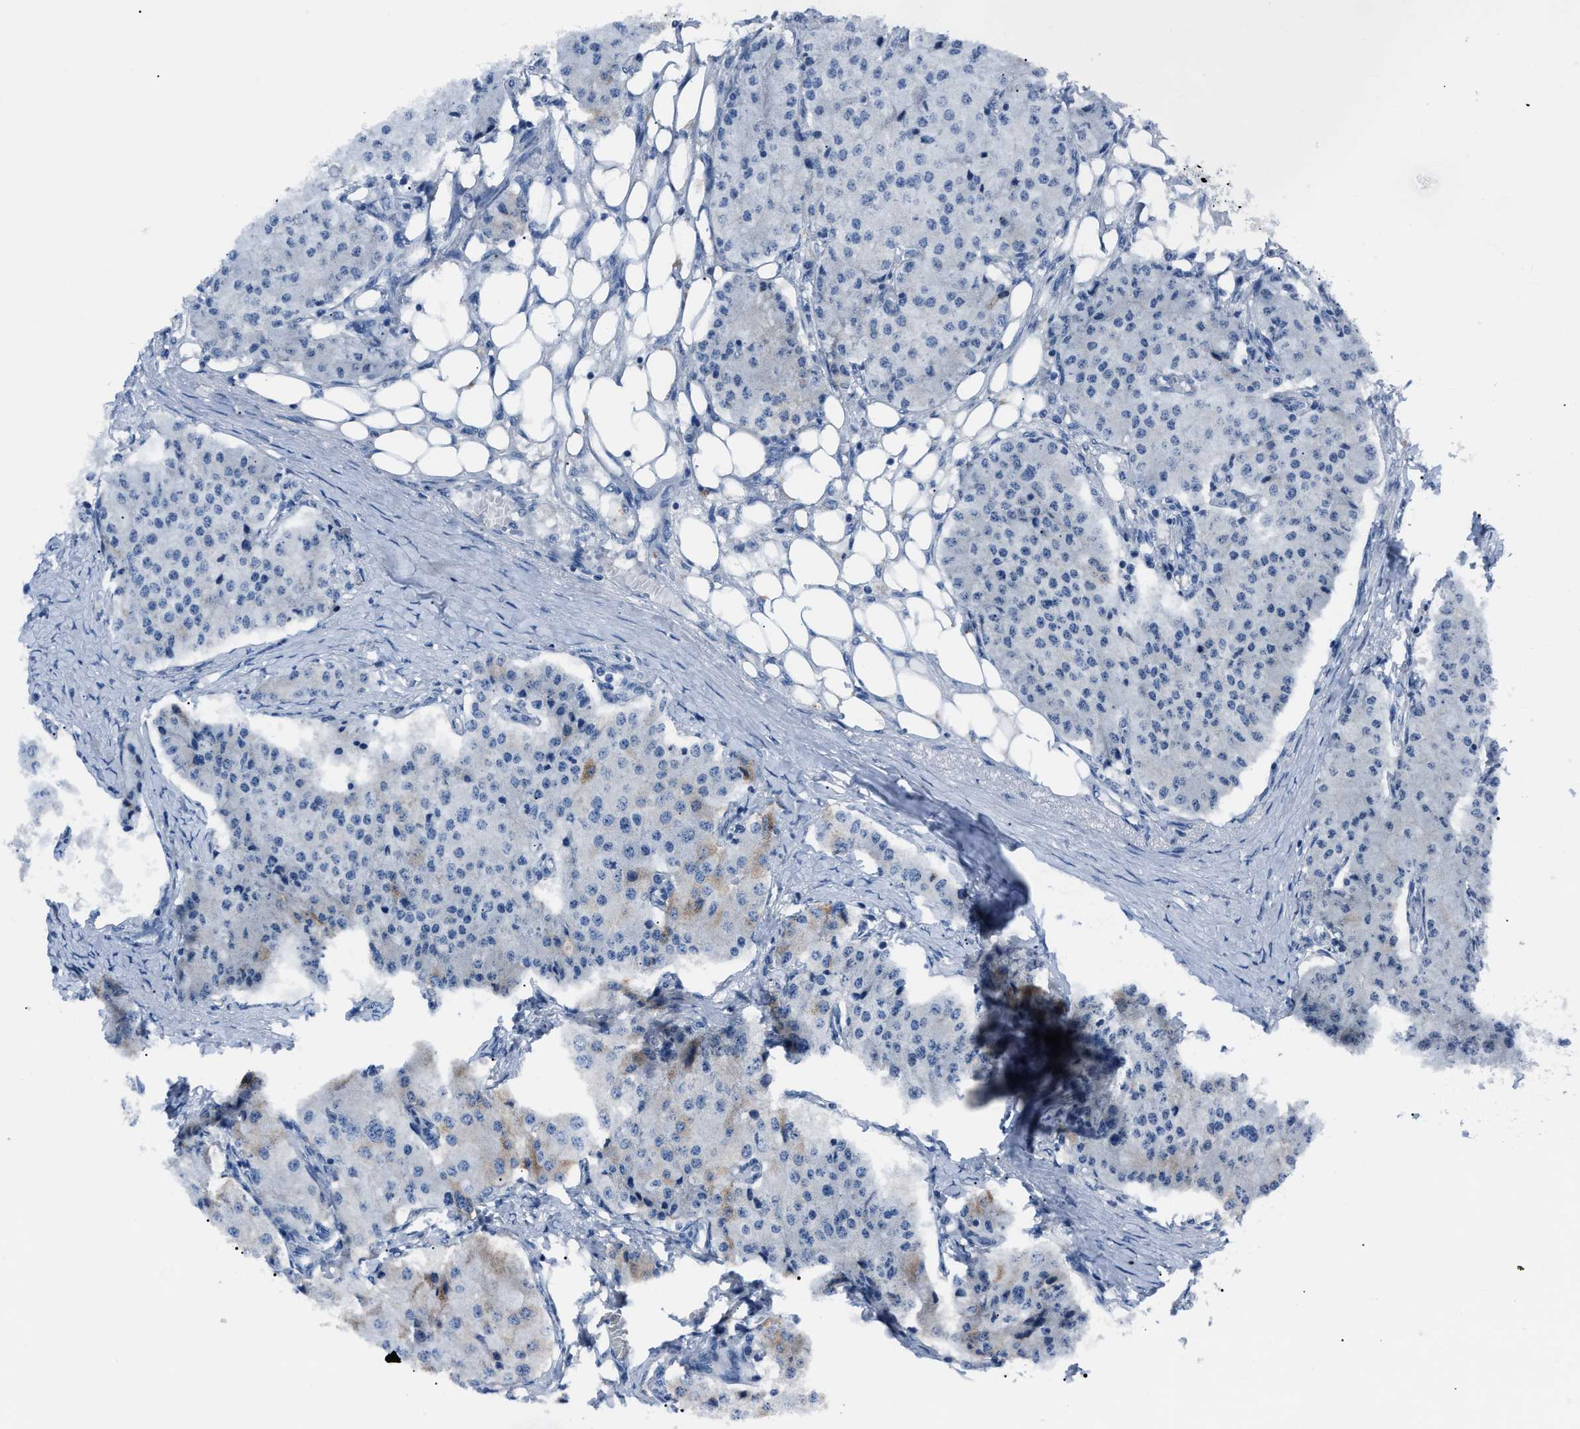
{"staining": {"intensity": "weak", "quantity": "<25%", "location": "cytoplasmic/membranous"}, "tissue": "carcinoid", "cell_type": "Tumor cells", "image_type": "cancer", "snomed": [{"axis": "morphology", "description": "Carcinoid, malignant, NOS"}, {"axis": "topography", "description": "Colon"}], "caption": "The histopathology image displays no significant staining in tumor cells of malignant carcinoid.", "gene": "LRWD1", "patient": {"sex": "female", "age": 52}}